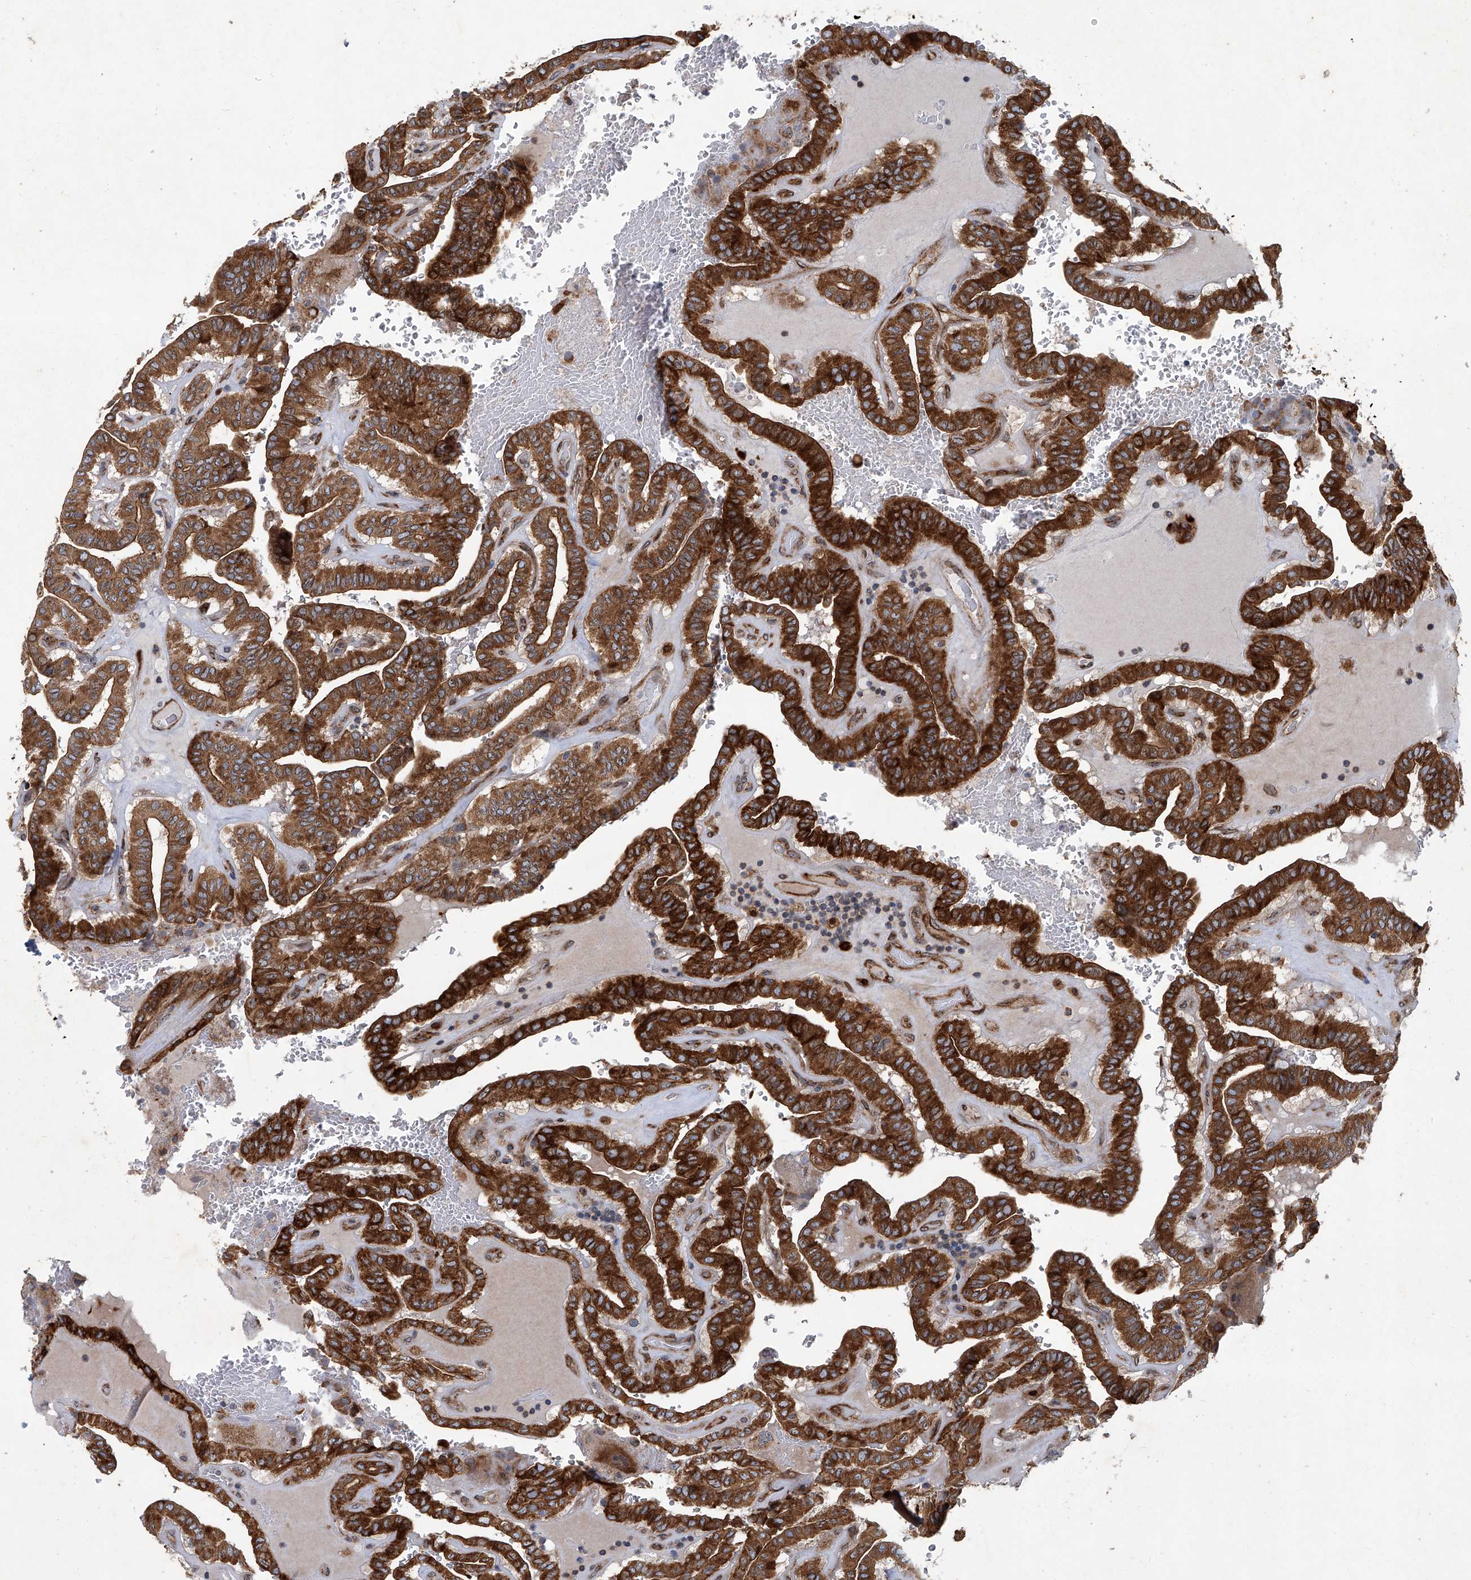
{"staining": {"intensity": "strong", "quantity": ">75%", "location": "cytoplasmic/membranous"}, "tissue": "thyroid cancer", "cell_type": "Tumor cells", "image_type": "cancer", "snomed": [{"axis": "morphology", "description": "Papillary adenocarcinoma, NOS"}, {"axis": "topography", "description": "Thyroid gland"}], "caption": "Papillary adenocarcinoma (thyroid) tissue shows strong cytoplasmic/membranous expression in approximately >75% of tumor cells", "gene": "GPR132", "patient": {"sex": "male", "age": 77}}